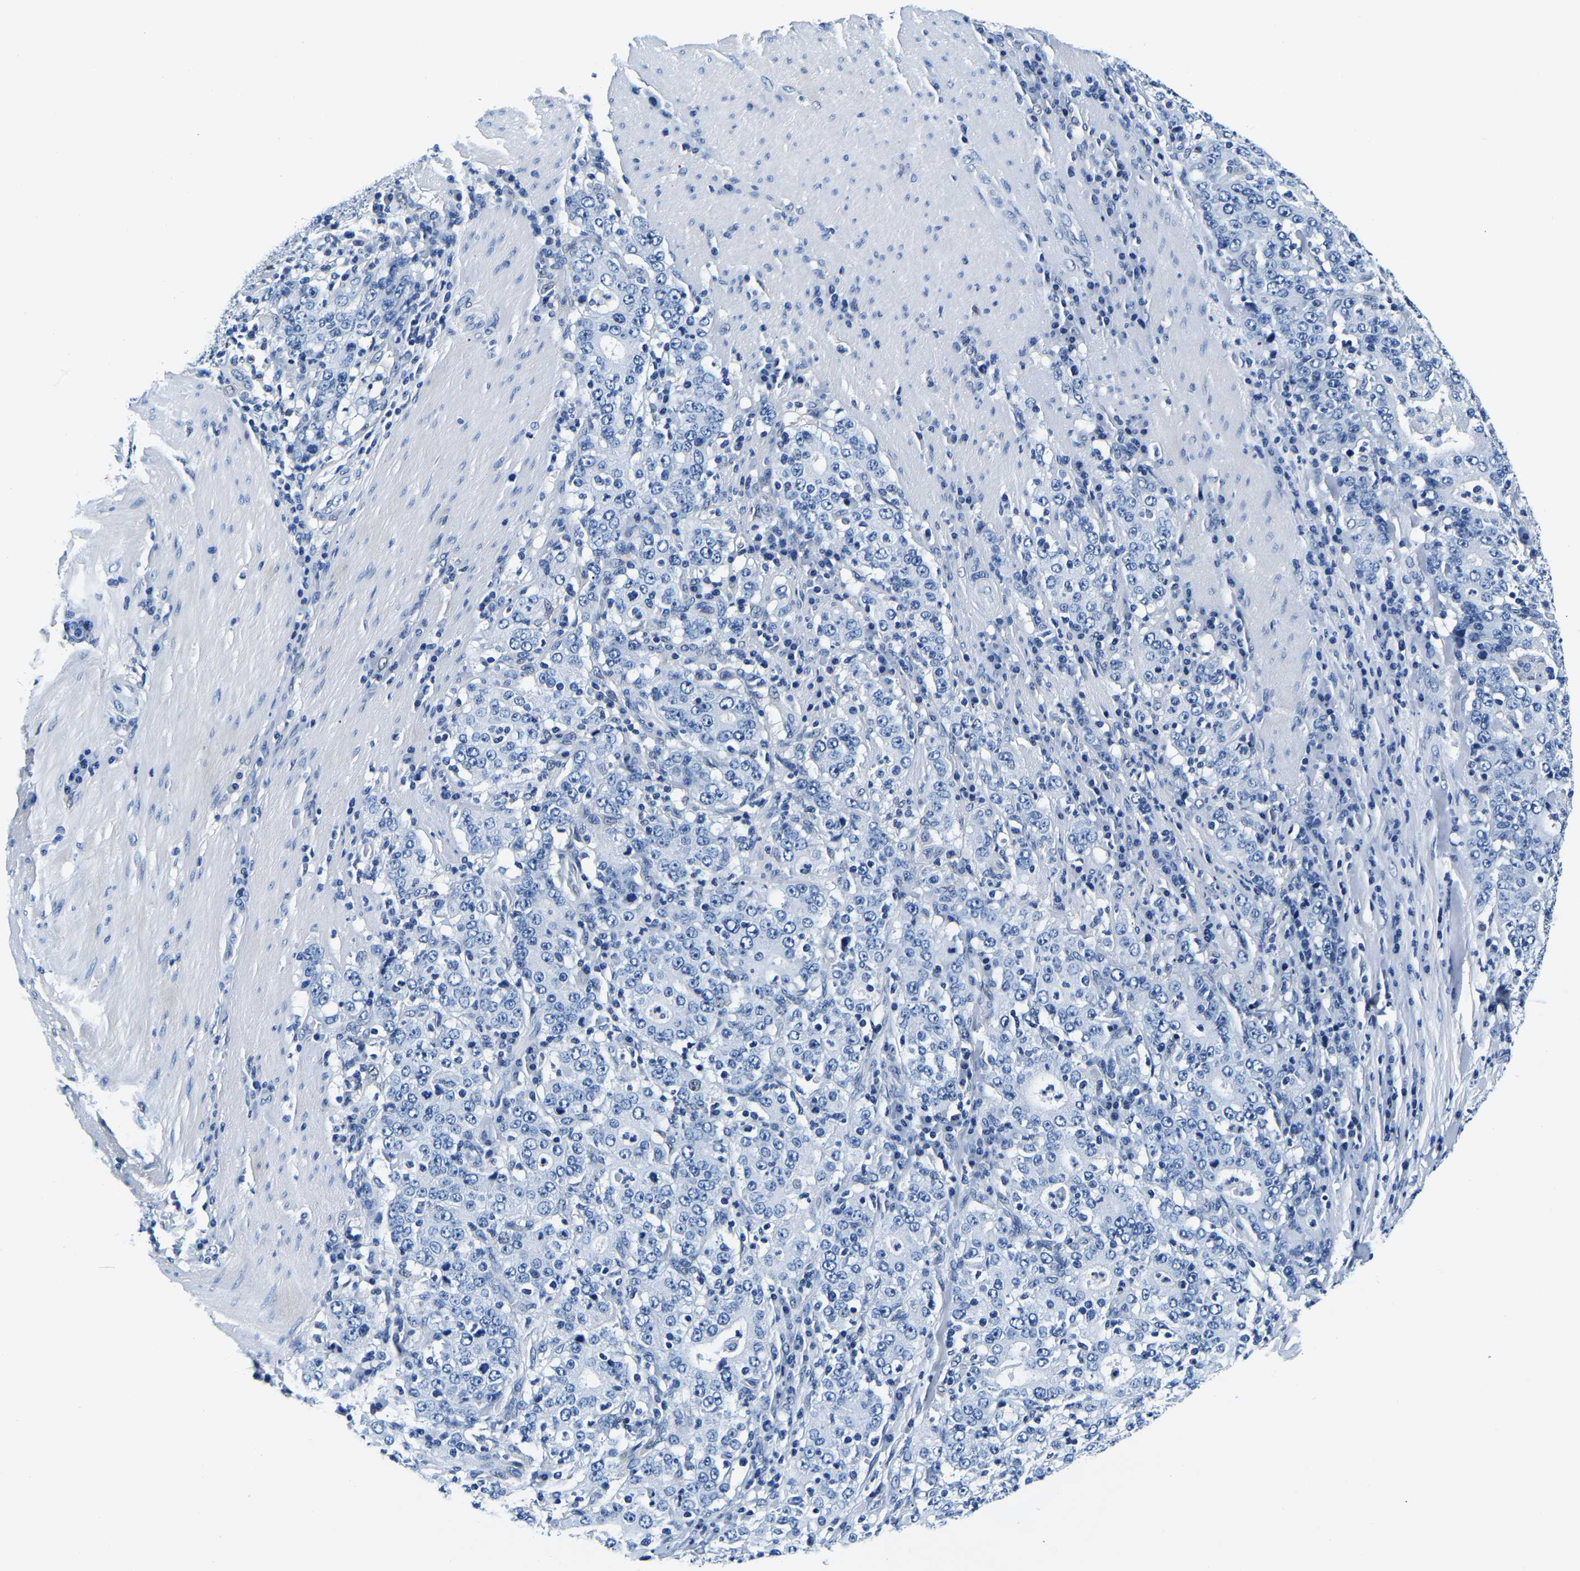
{"staining": {"intensity": "negative", "quantity": "none", "location": "none"}, "tissue": "stomach cancer", "cell_type": "Tumor cells", "image_type": "cancer", "snomed": [{"axis": "morphology", "description": "Normal tissue, NOS"}, {"axis": "morphology", "description": "Adenocarcinoma, NOS"}, {"axis": "topography", "description": "Stomach, upper"}, {"axis": "topography", "description": "Stomach"}], "caption": "Tumor cells are negative for protein expression in human stomach cancer. The staining was performed using DAB to visualize the protein expression in brown, while the nuclei were stained in blue with hematoxylin (Magnification: 20x).", "gene": "ACO1", "patient": {"sex": "male", "age": 59}}